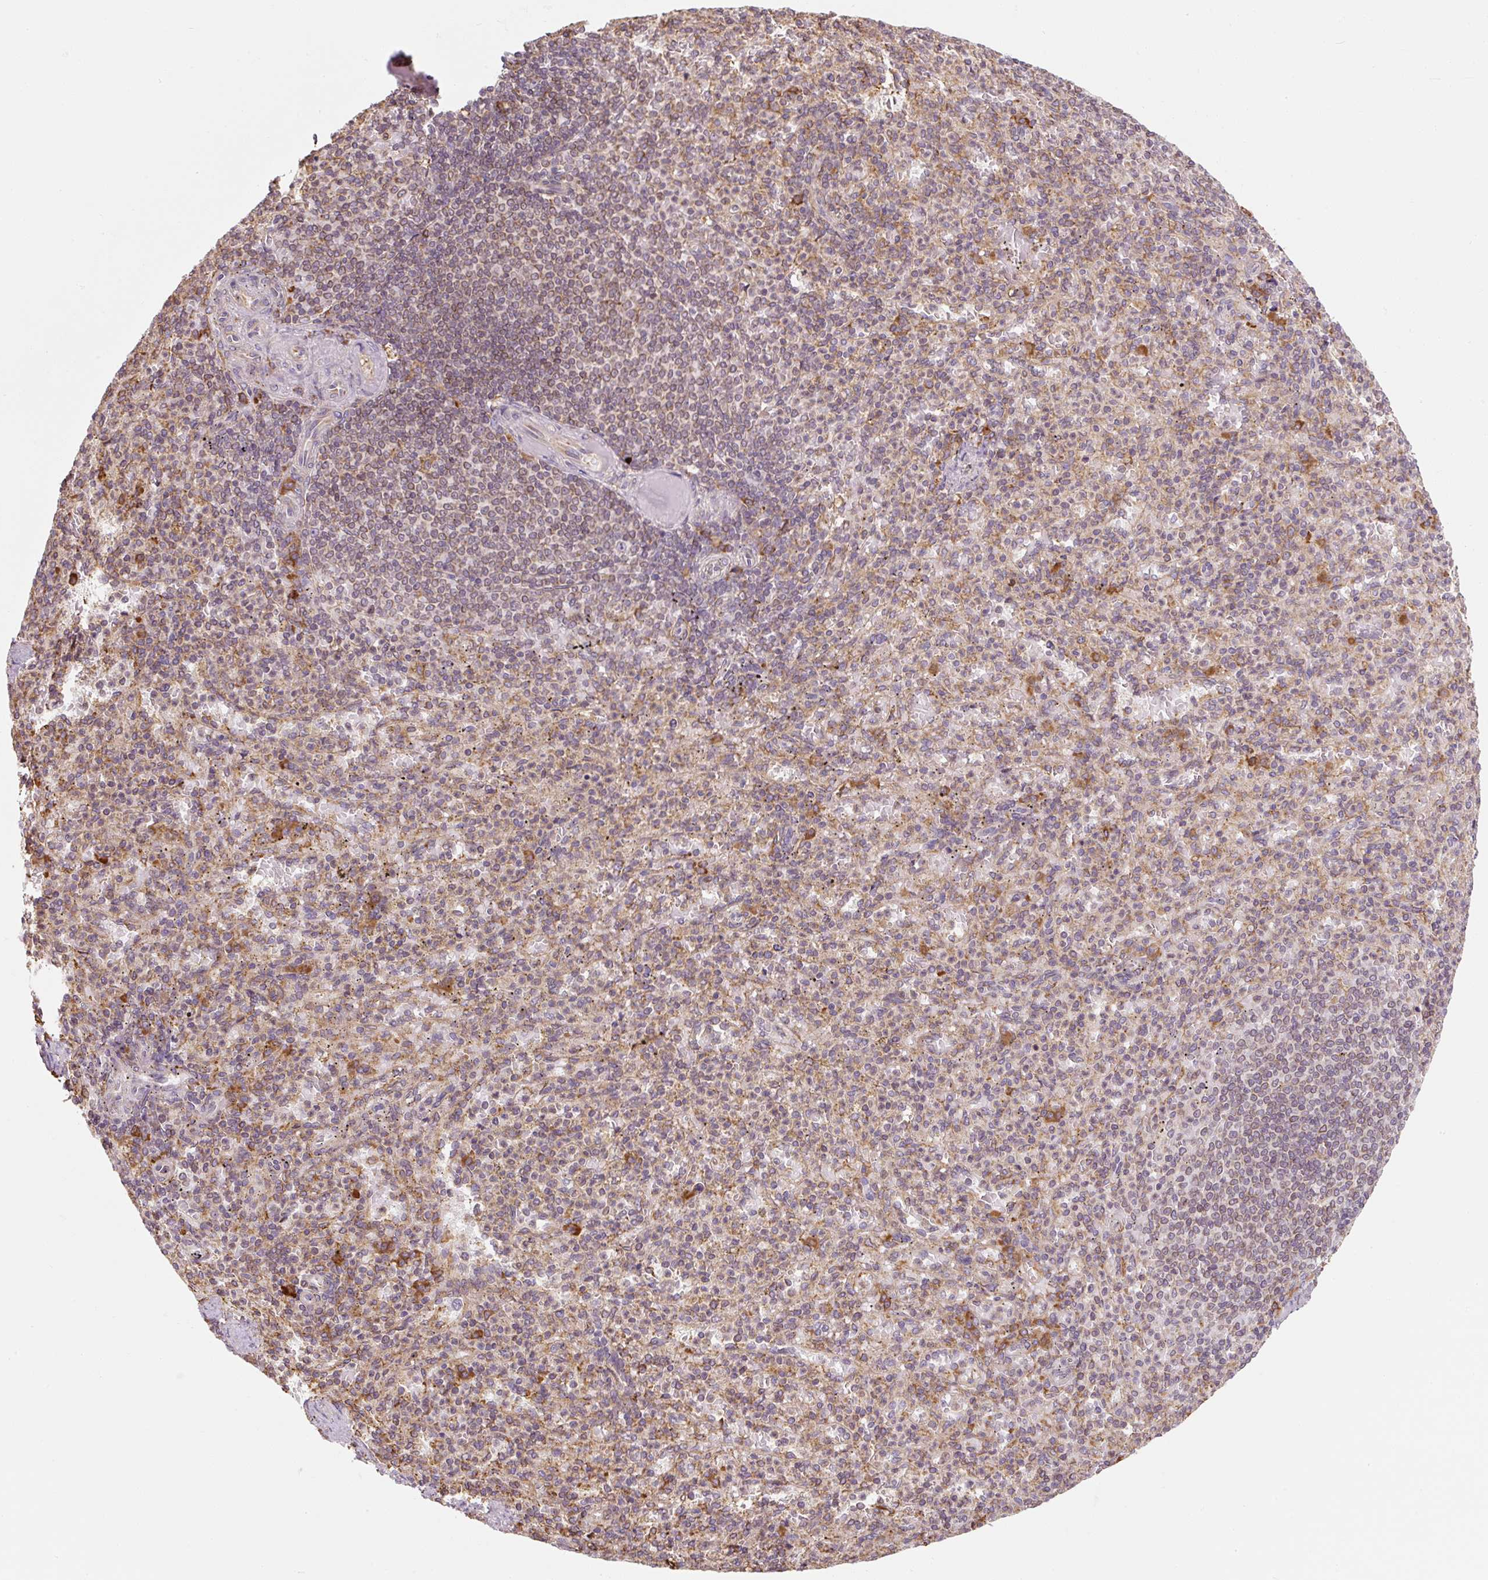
{"staining": {"intensity": "moderate", "quantity": "25%-75%", "location": "cytoplasmic/membranous"}, "tissue": "spleen", "cell_type": "Cells in red pulp", "image_type": "normal", "snomed": [{"axis": "morphology", "description": "Normal tissue, NOS"}, {"axis": "topography", "description": "Spleen"}], "caption": "About 25%-75% of cells in red pulp in normal spleen show moderate cytoplasmic/membranous protein positivity as visualized by brown immunohistochemical staining.", "gene": "PRKCSH", "patient": {"sex": "female", "age": 74}}